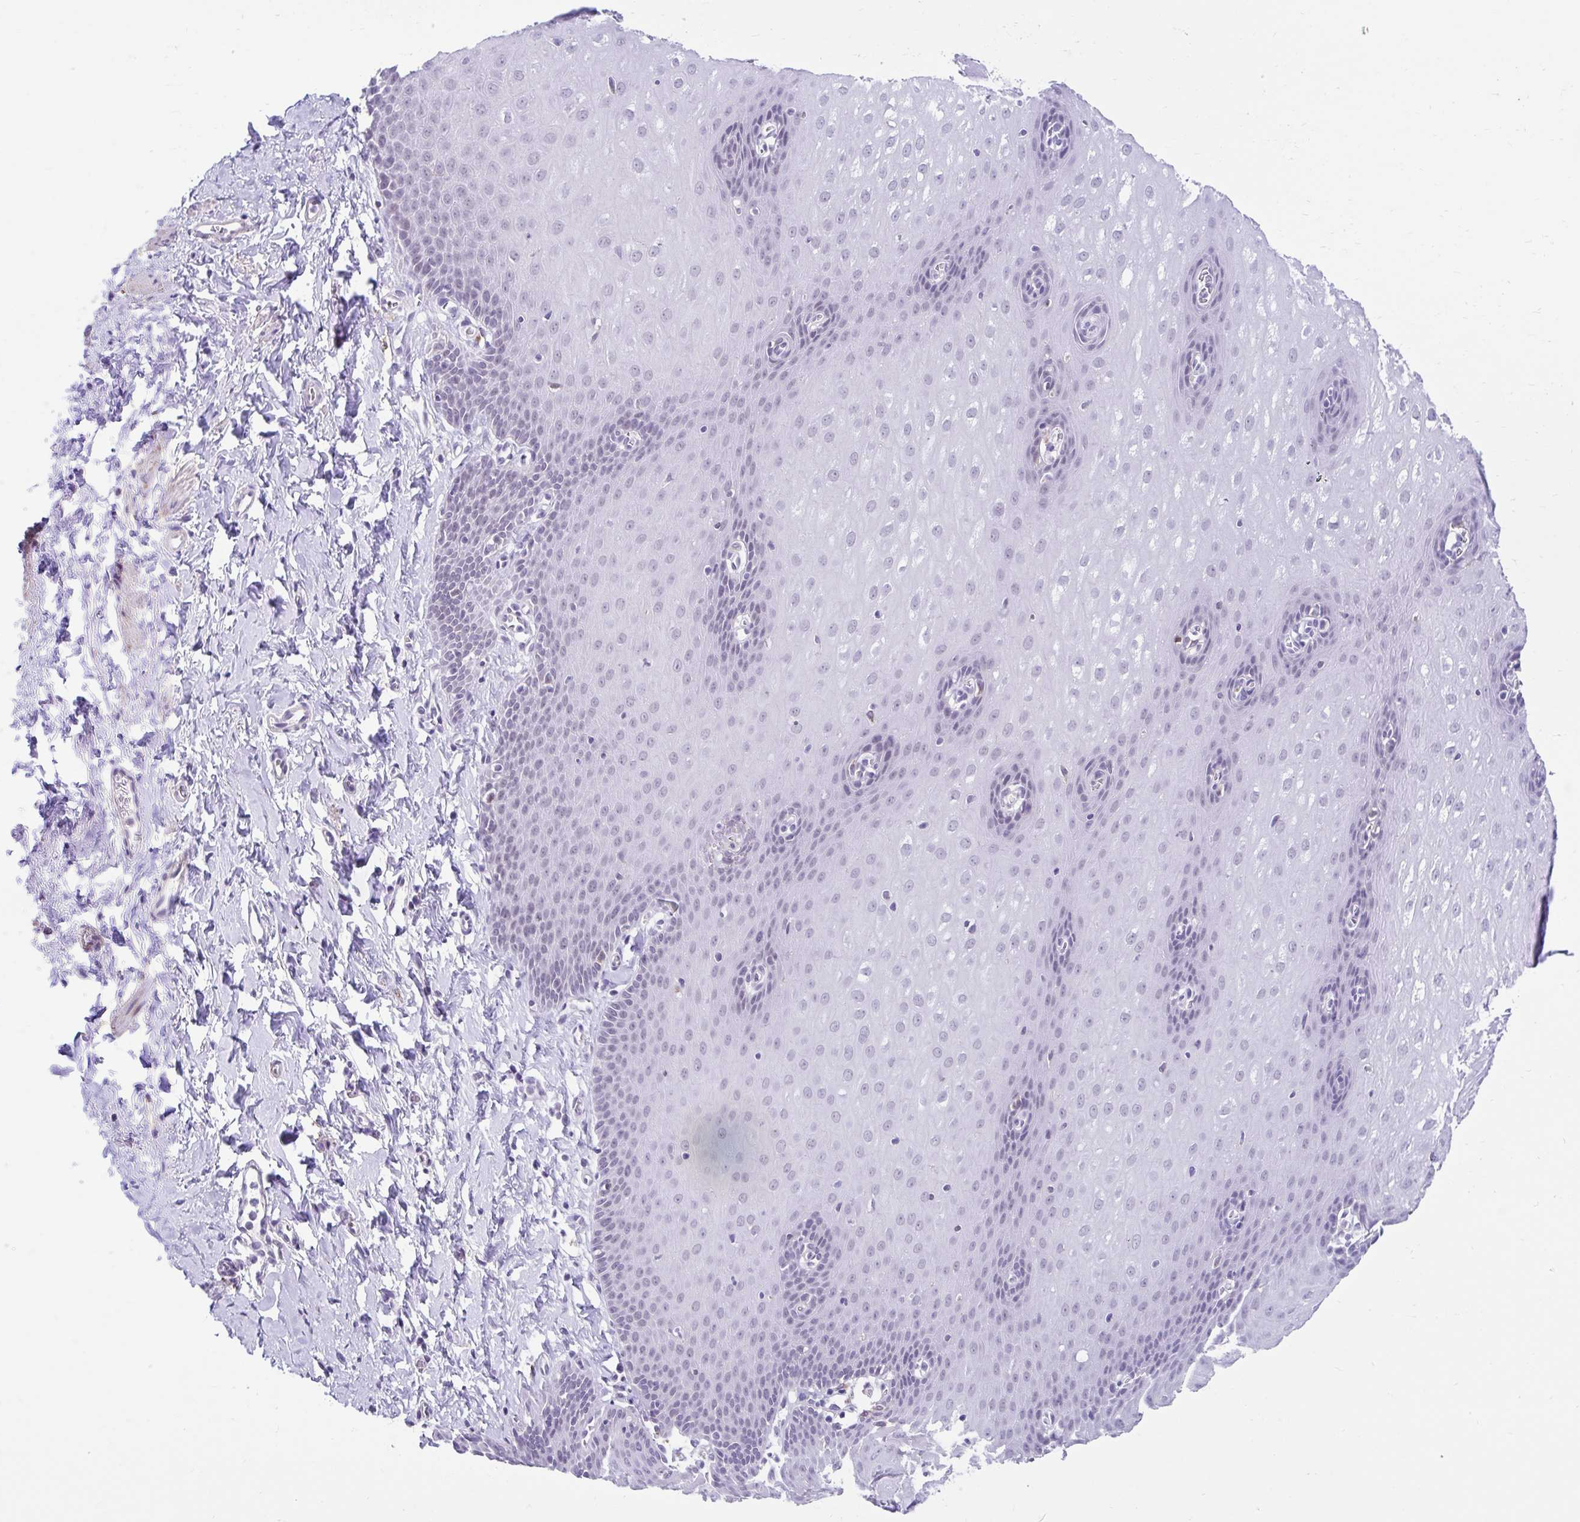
{"staining": {"intensity": "negative", "quantity": "none", "location": "none"}, "tissue": "esophagus", "cell_type": "Squamous epithelial cells", "image_type": "normal", "snomed": [{"axis": "morphology", "description": "Normal tissue, NOS"}, {"axis": "topography", "description": "Esophagus"}], "caption": "This is an immunohistochemistry (IHC) histopathology image of normal human esophagus. There is no positivity in squamous epithelial cells.", "gene": "DCAF17", "patient": {"sex": "male", "age": 70}}